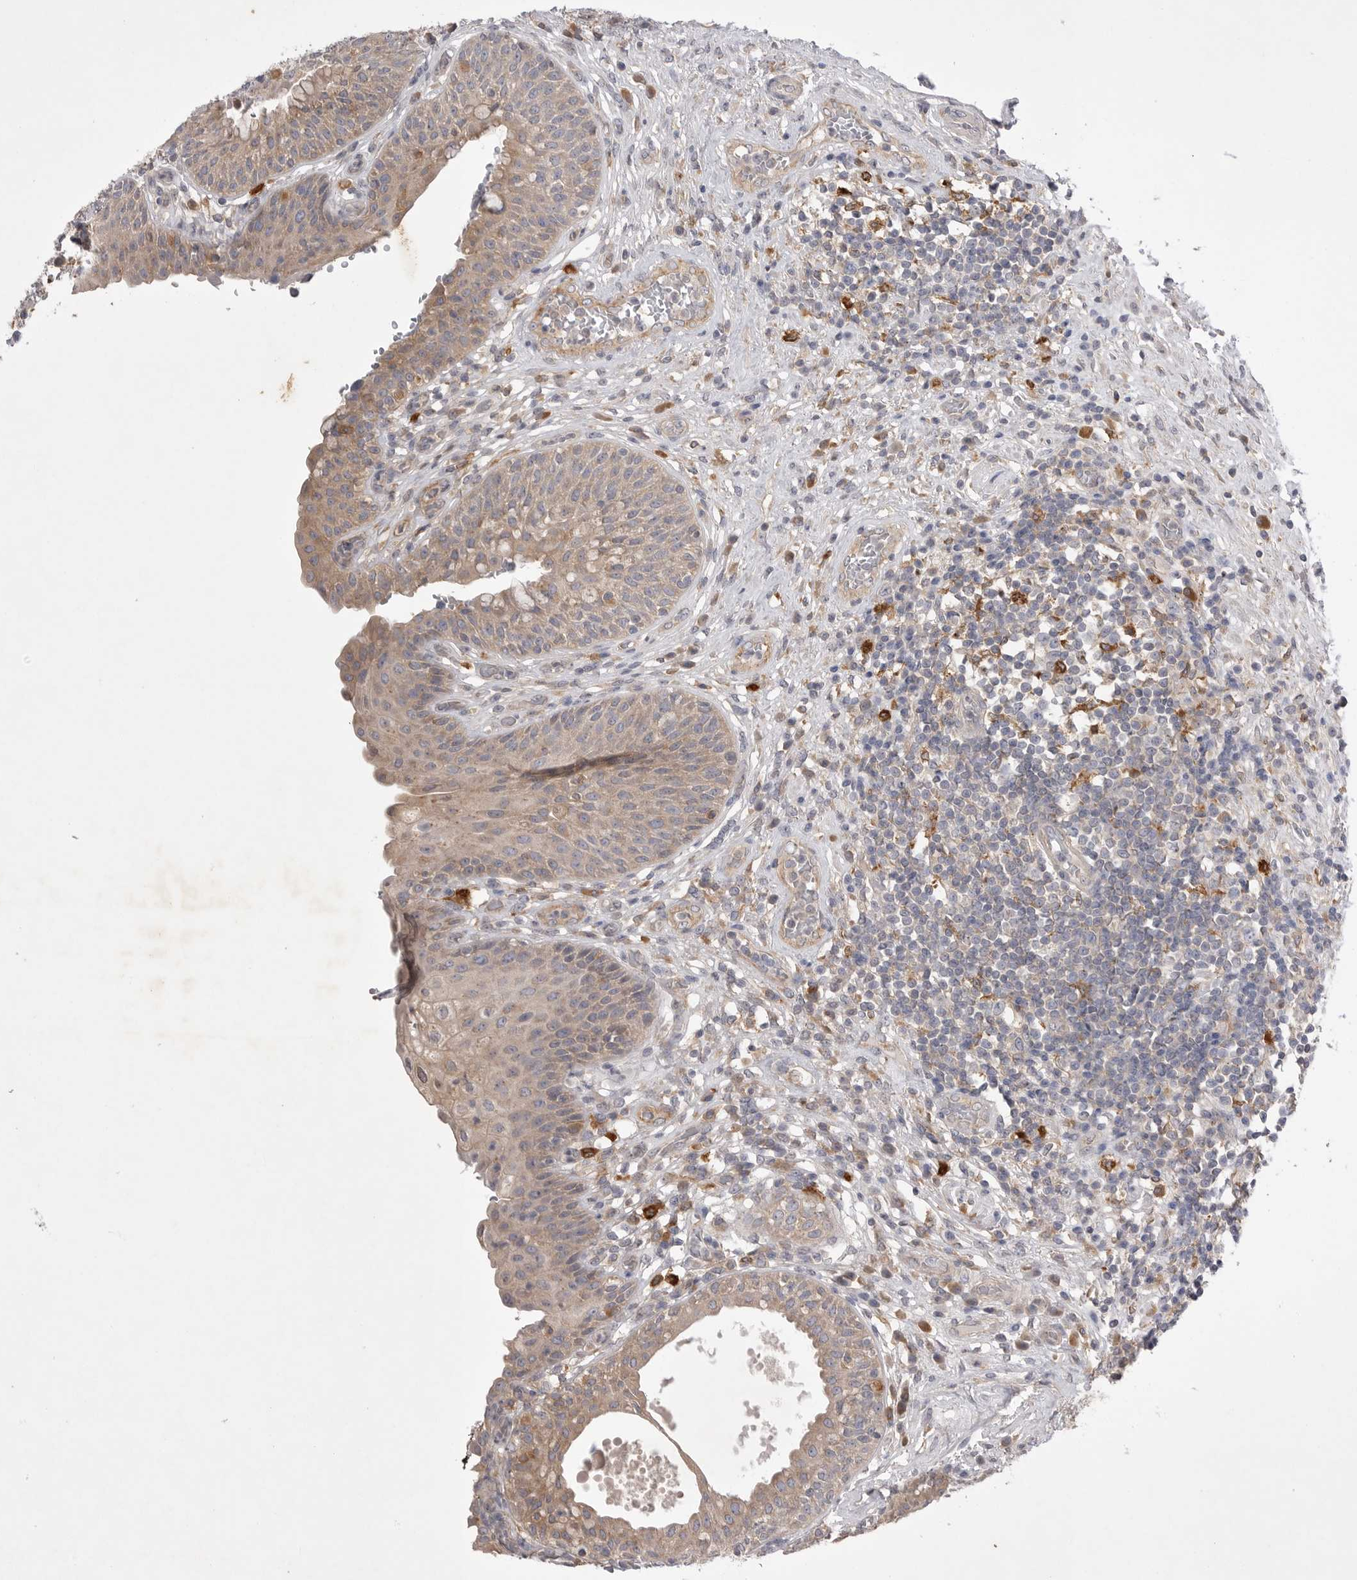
{"staining": {"intensity": "moderate", "quantity": ">75%", "location": "cytoplasmic/membranous"}, "tissue": "urinary bladder", "cell_type": "Urothelial cells", "image_type": "normal", "snomed": [{"axis": "morphology", "description": "Normal tissue, NOS"}, {"axis": "topography", "description": "Urinary bladder"}], "caption": "The micrograph demonstrates immunohistochemical staining of normal urinary bladder. There is moderate cytoplasmic/membranous expression is seen in about >75% of urothelial cells.", "gene": "VAC14", "patient": {"sex": "female", "age": 62}}